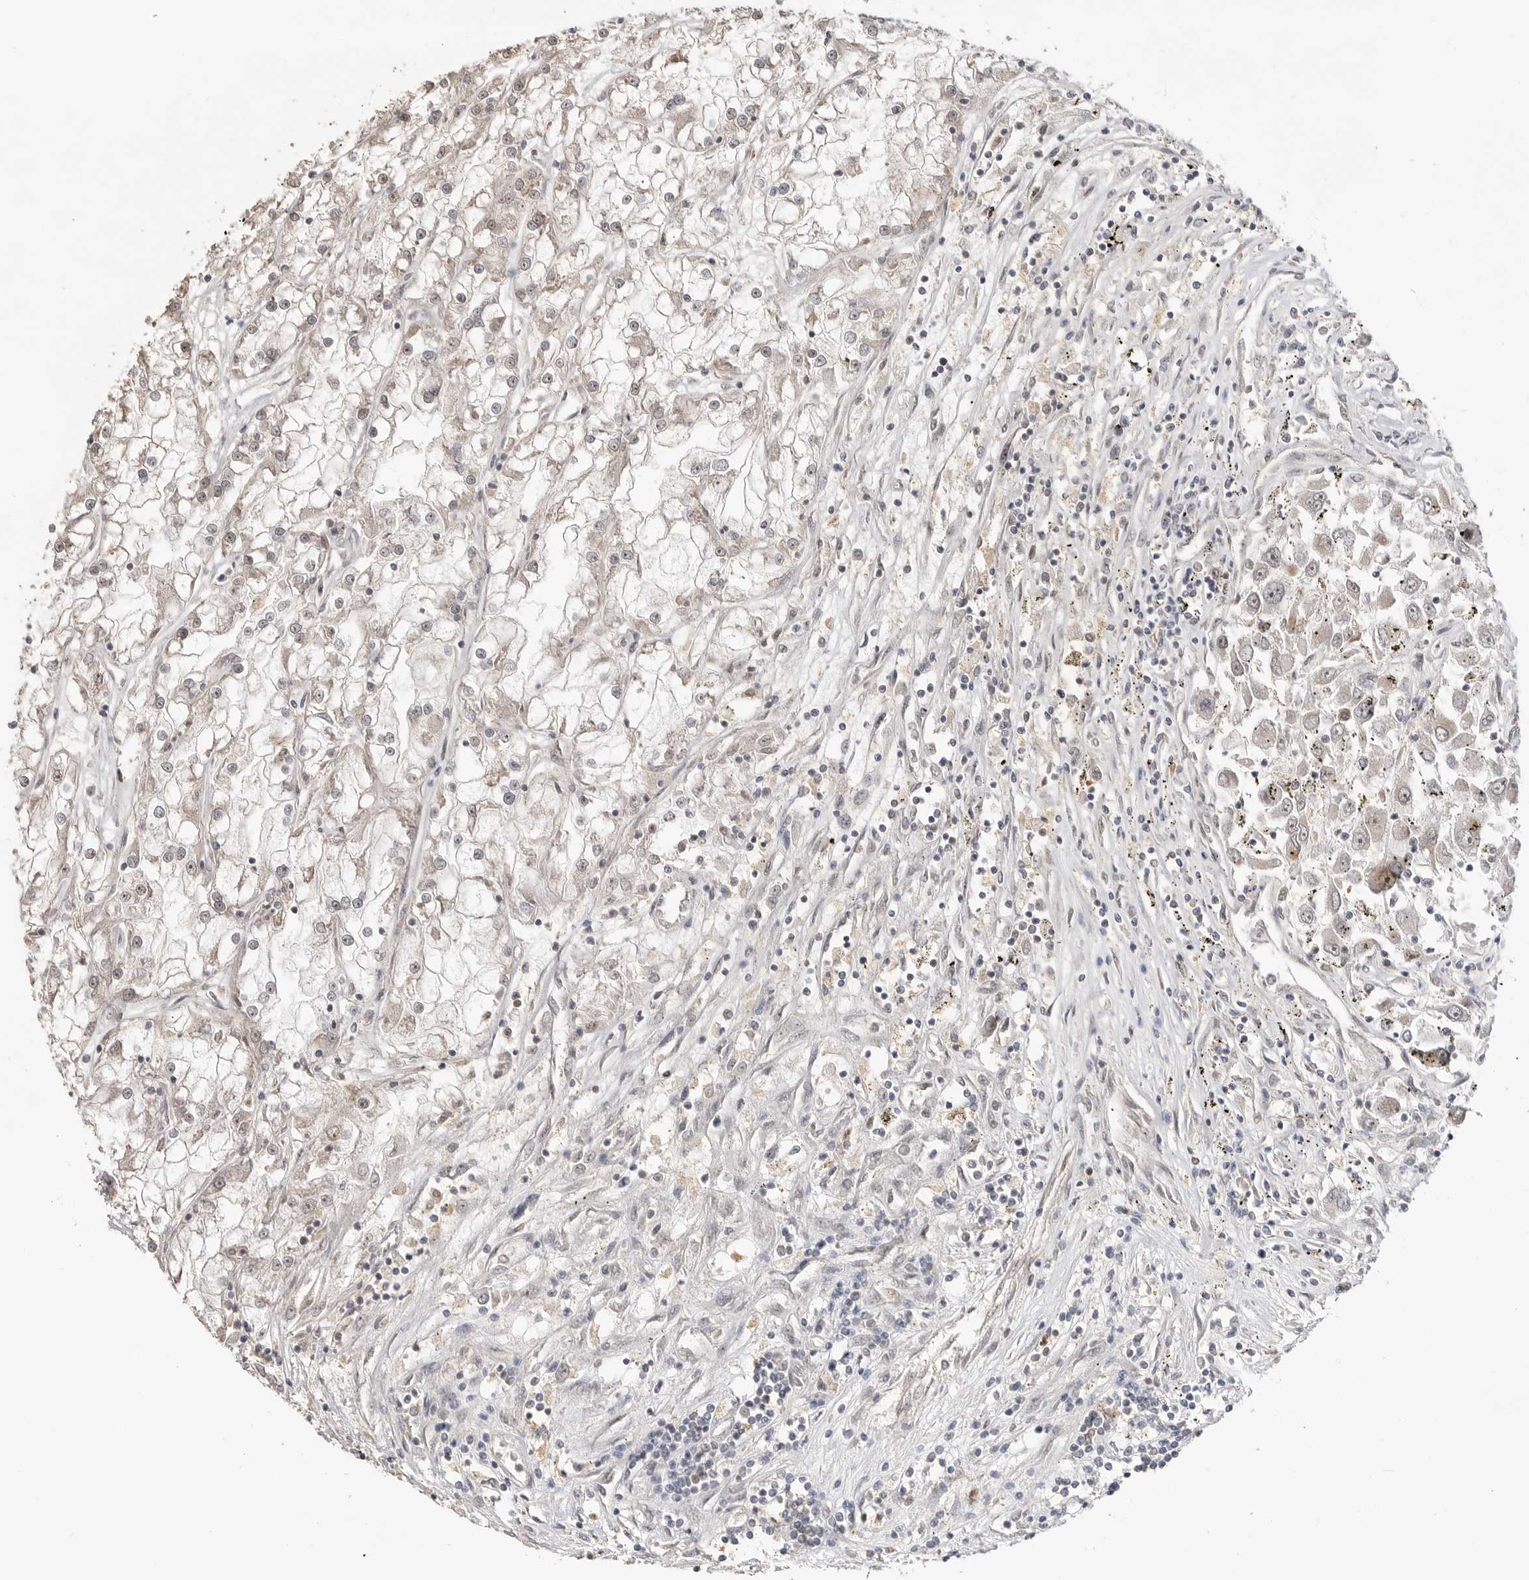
{"staining": {"intensity": "negative", "quantity": "none", "location": "none"}, "tissue": "renal cancer", "cell_type": "Tumor cells", "image_type": "cancer", "snomed": [{"axis": "morphology", "description": "Adenocarcinoma, NOS"}, {"axis": "topography", "description": "Kidney"}], "caption": "Immunohistochemistry image of human renal cancer stained for a protein (brown), which reveals no positivity in tumor cells. (Brightfield microscopy of DAB IHC at high magnification).", "gene": "ALKAL1", "patient": {"sex": "female", "age": 52}}